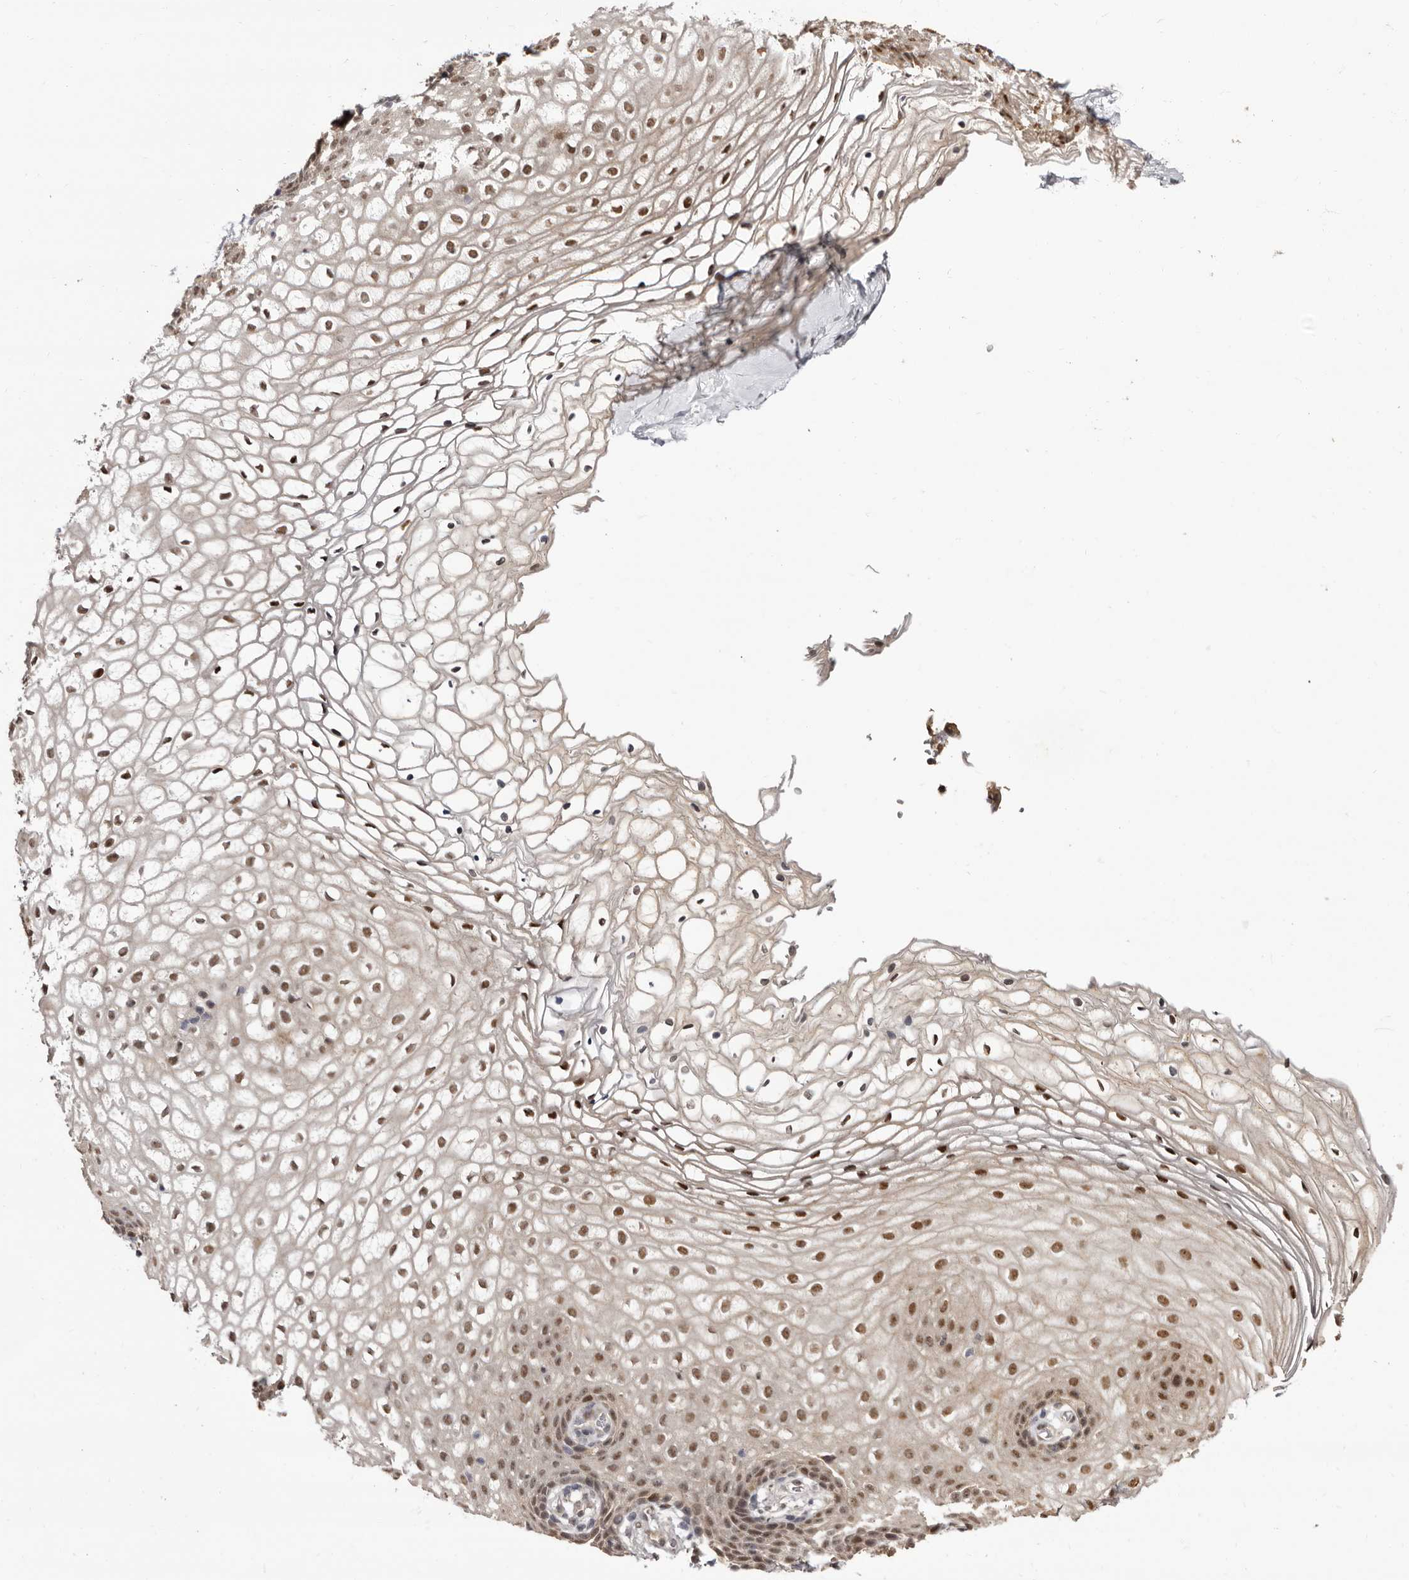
{"staining": {"intensity": "moderate", "quantity": ">75%", "location": "nuclear"}, "tissue": "vagina", "cell_type": "Squamous epithelial cells", "image_type": "normal", "snomed": [{"axis": "morphology", "description": "Normal tissue, NOS"}, {"axis": "topography", "description": "Vagina"}], "caption": "This is a micrograph of immunohistochemistry (IHC) staining of unremarkable vagina, which shows moderate positivity in the nuclear of squamous epithelial cells.", "gene": "ZNF326", "patient": {"sex": "female", "age": 60}}